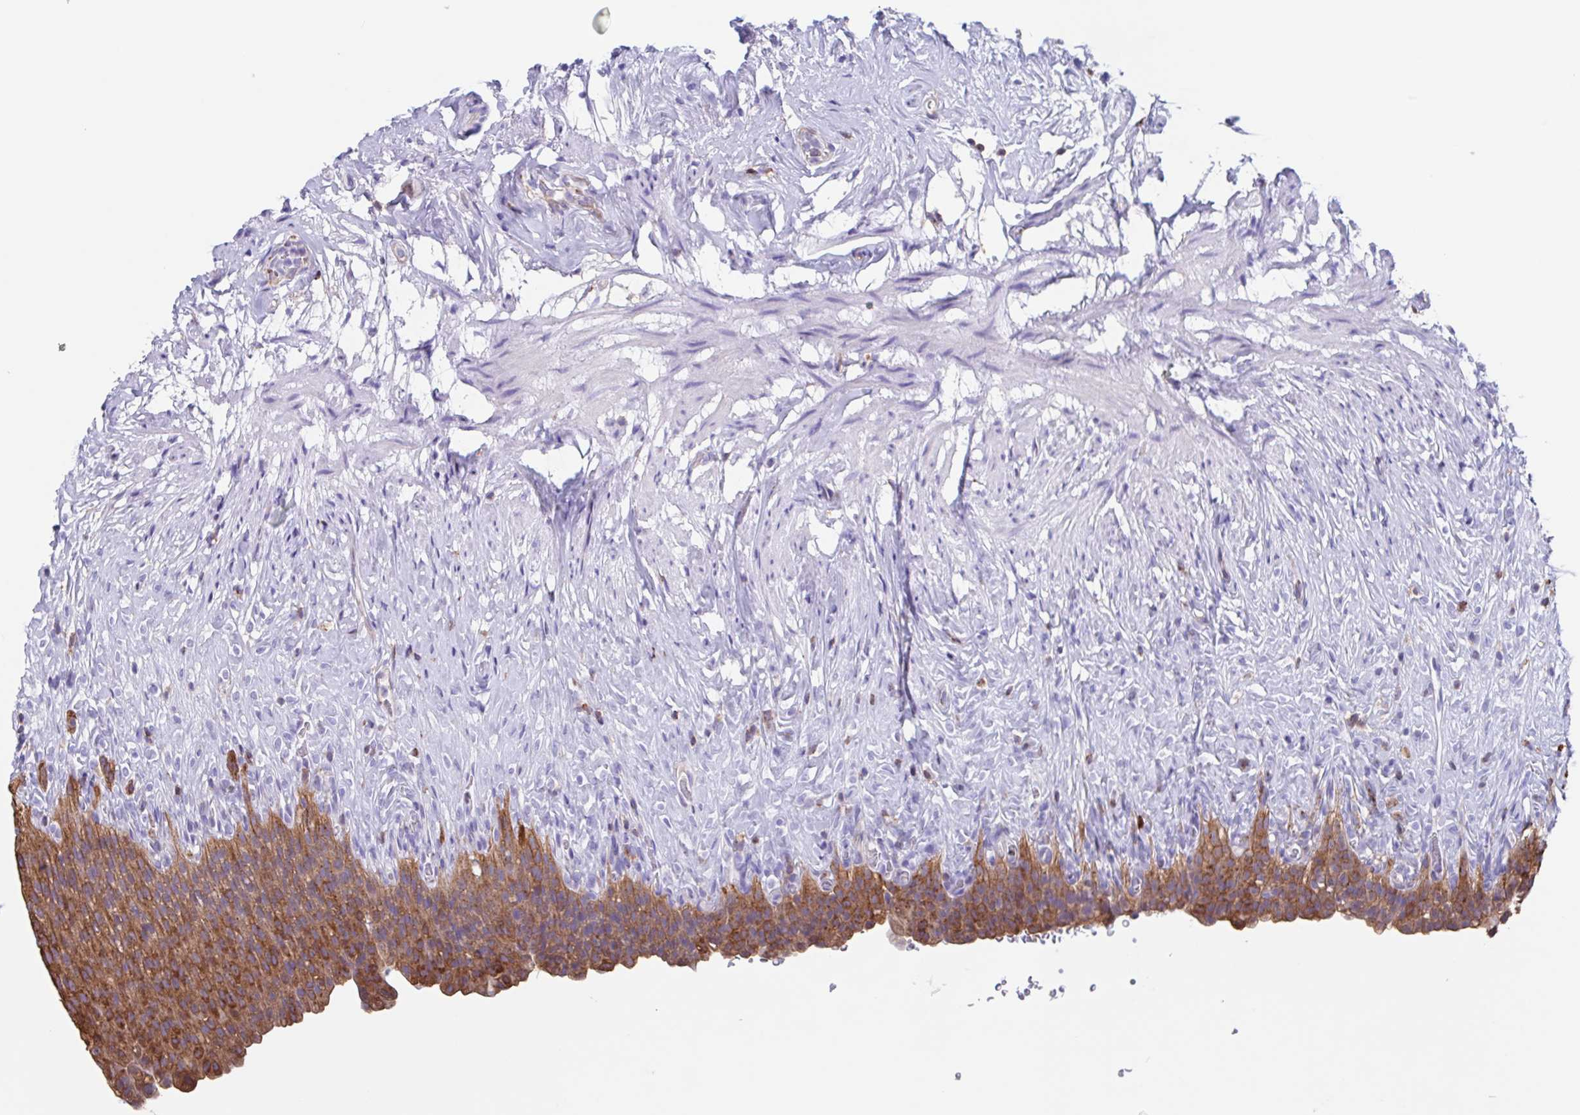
{"staining": {"intensity": "strong", "quantity": ">75%", "location": "cytoplasmic/membranous"}, "tissue": "urinary bladder", "cell_type": "Urothelial cells", "image_type": "normal", "snomed": [{"axis": "morphology", "description": "Normal tissue, NOS"}, {"axis": "topography", "description": "Urinary bladder"}, {"axis": "topography", "description": "Prostate"}], "caption": "Immunohistochemical staining of benign human urinary bladder displays high levels of strong cytoplasmic/membranous expression in about >75% of urothelial cells. (Brightfield microscopy of DAB IHC at high magnification).", "gene": "TPD52", "patient": {"sex": "male", "age": 76}}